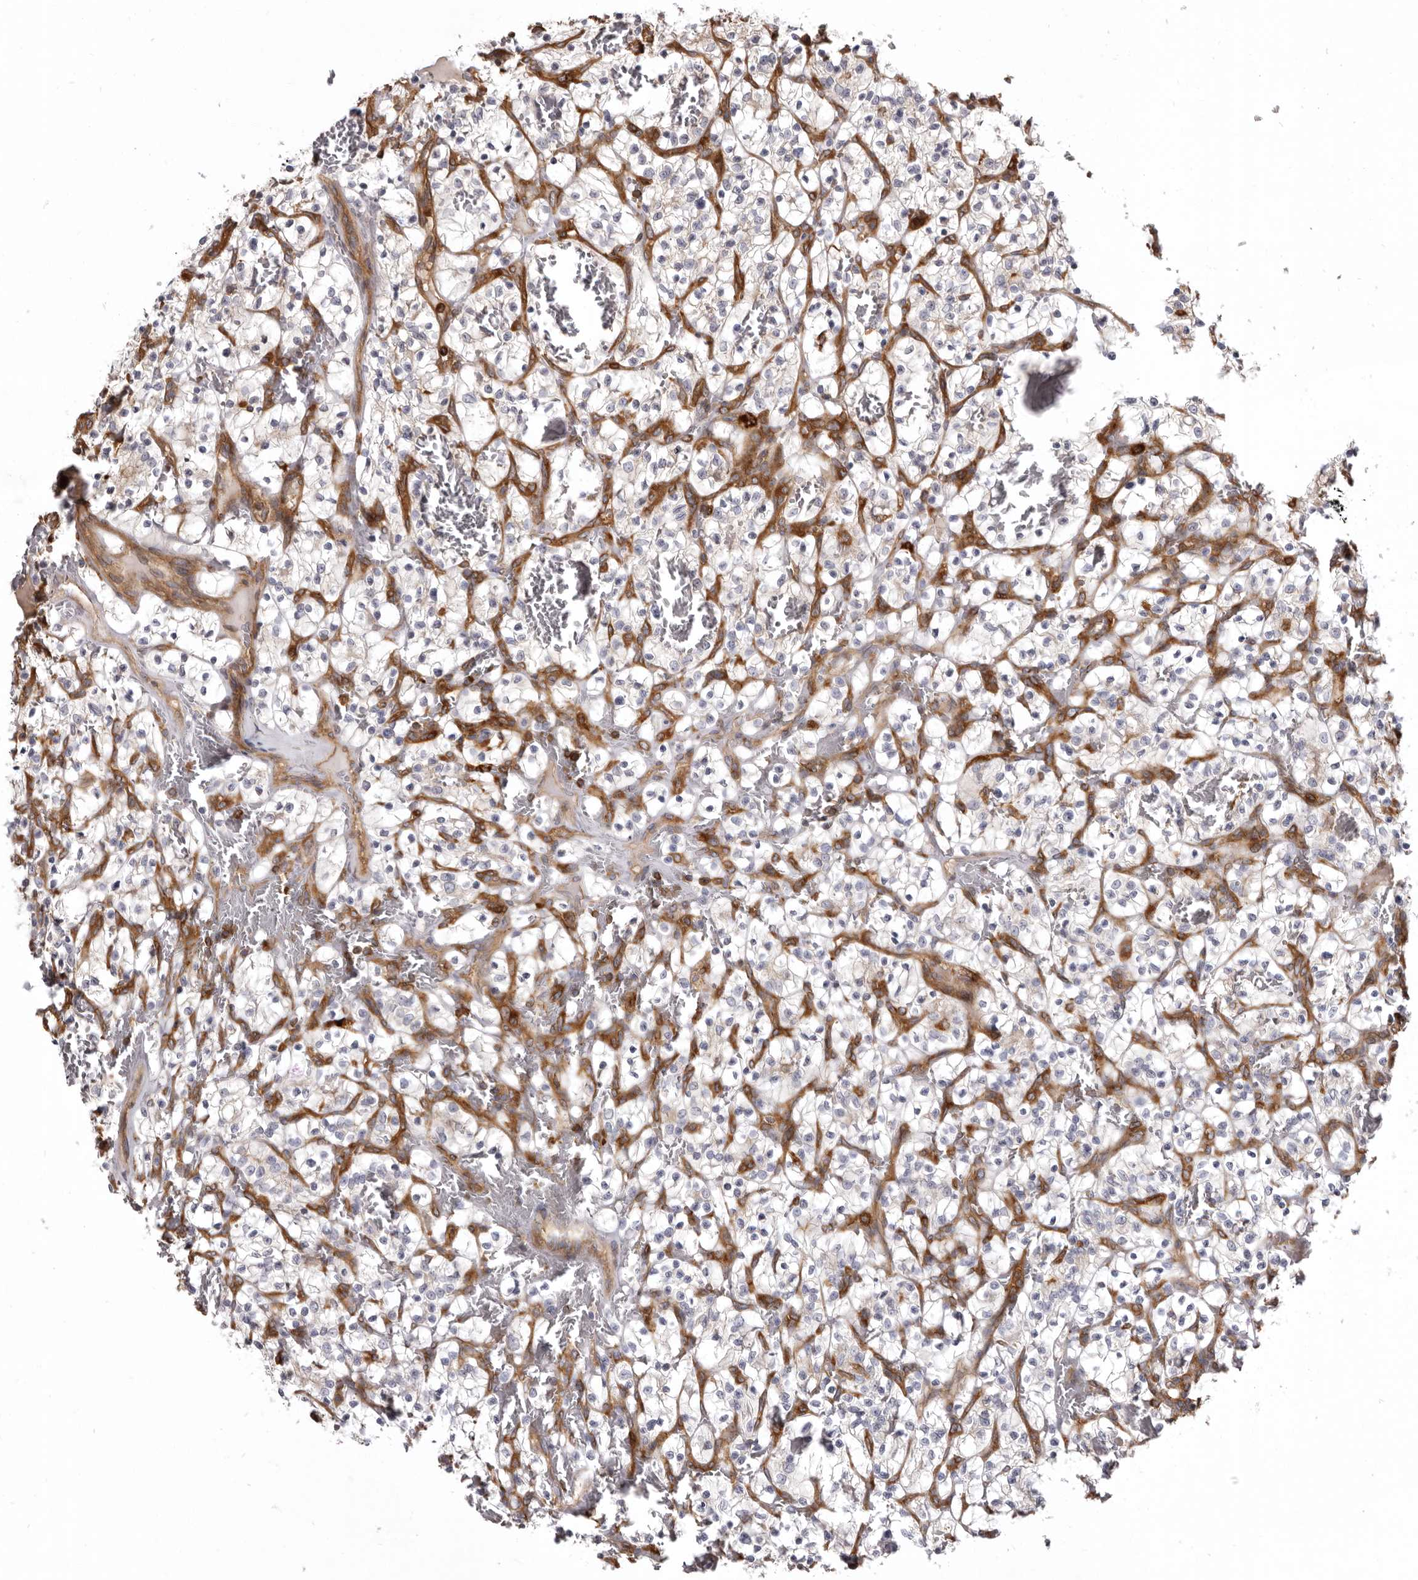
{"staining": {"intensity": "negative", "quantity": "none", "location": "none"}, "tissue": "renal cancer", "cell_type": "Tumor cells", "image_type": "cancer", "snomed": [{"axis": "morphology", "description": "Adenocarcinoma, NOS"}, {"axis": "topography", "description": "Kidney"}], "caption": "Renal cancer was stained to show a protein in brown. There is no significant staining in tumor cells.", "gene": "CBL", "patient": {"sex": "female", "age": 57}}